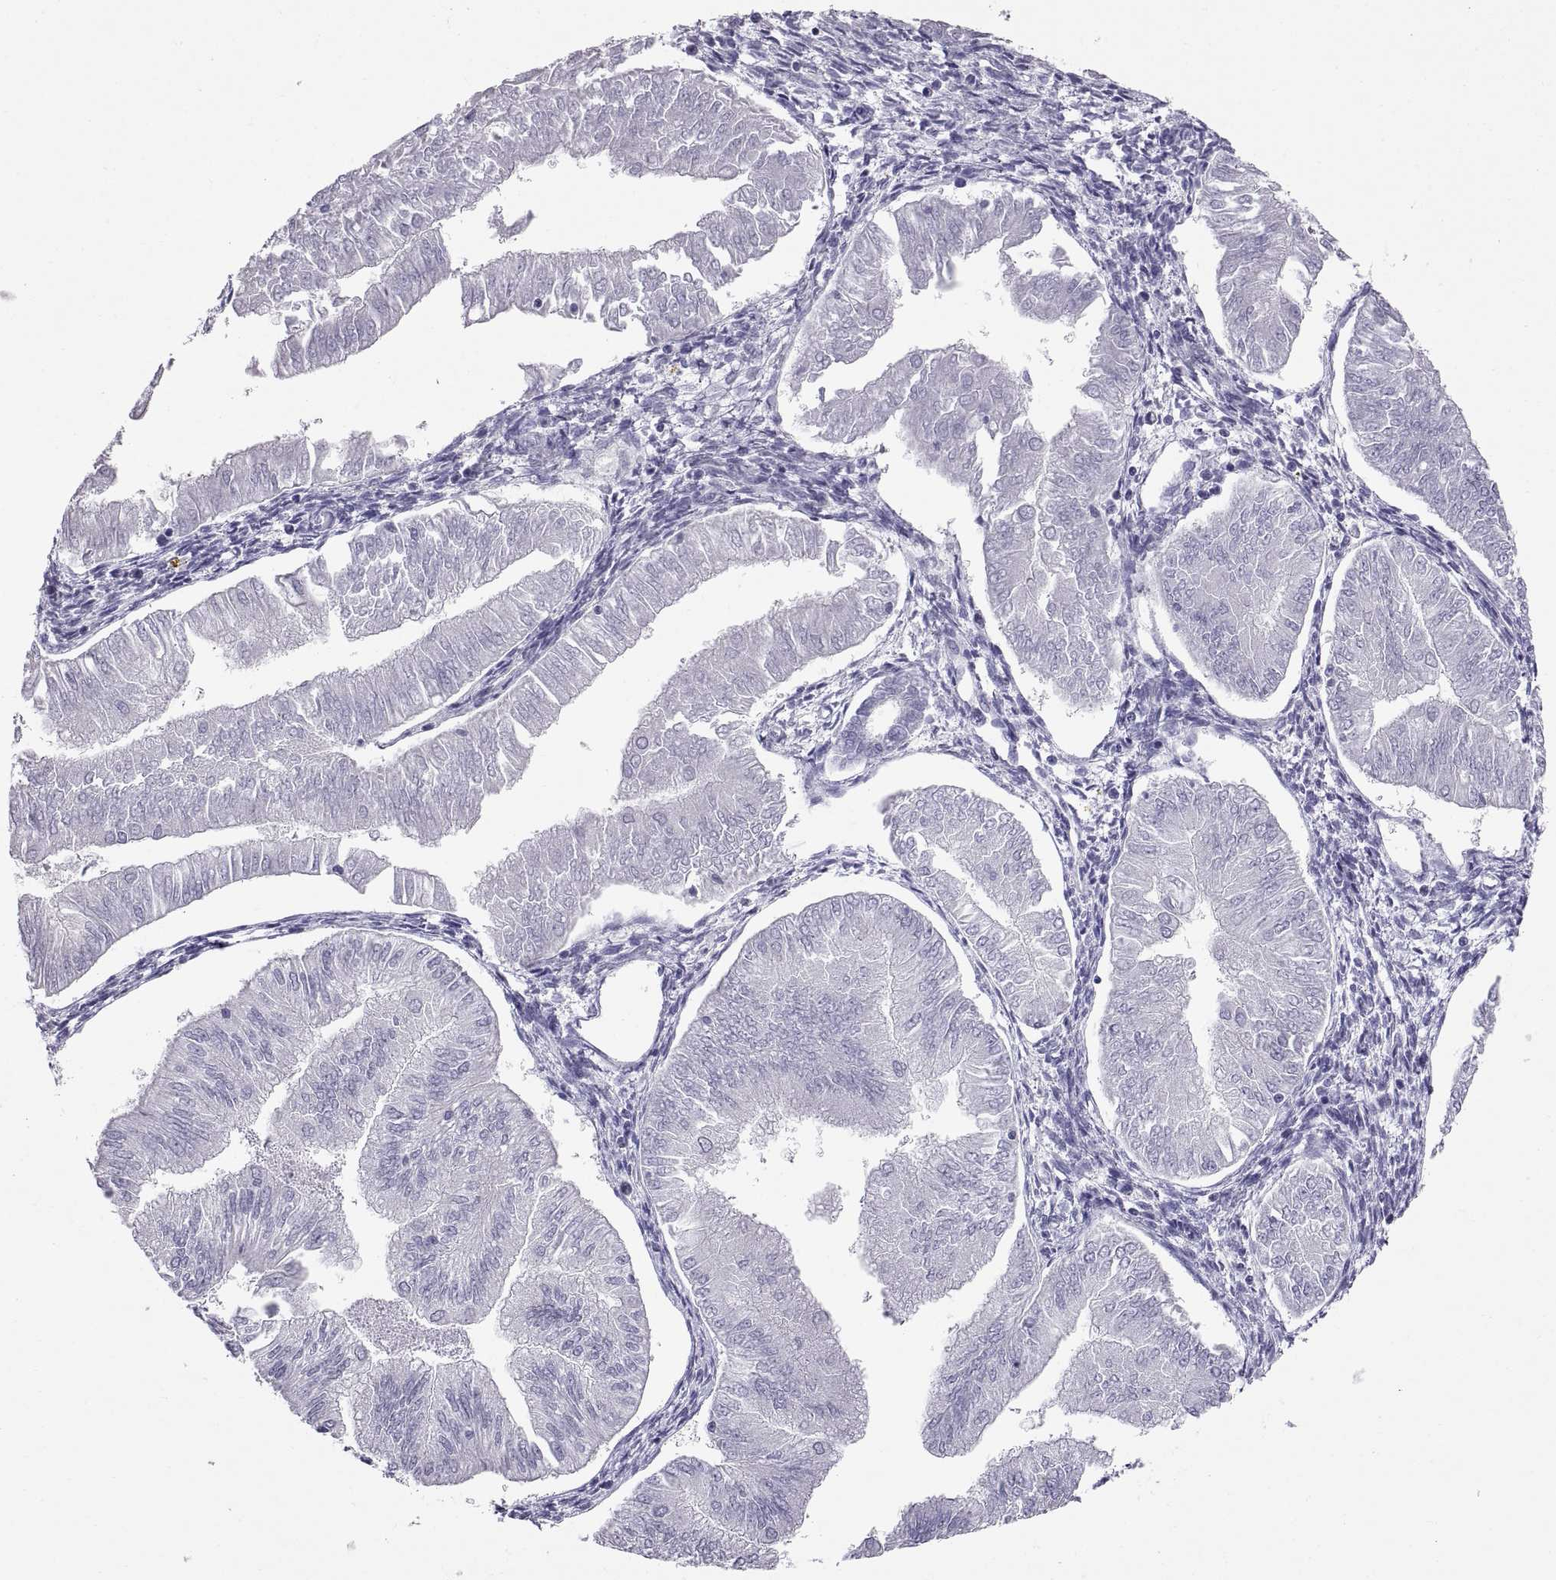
{"staining": {"intensity": "negative", "quantity": "none", "location": "none"}, "tissue": "endometrial cancer", "cell_type": "Tumor cells", "image_type": "cancer", "snomed": [{"axis": "morphology", "description": "Adenocarcinoma, NOS"}, {"axis": "topography", "description": "Endometrium"}], "caption": "Immunohistochemistry (IHC) photomicrograph of neoplastic tissue: human endometrial adenocarcinoma stained with DAB (3,3'-diaminobenzidine) reveals no significant protein staining in tumor cells. (DAB immunohistochemistry (IHC) with hematoxylin counter stain).", "gene": "KRT77", "patient": {"sex": "female", "age": 53}}